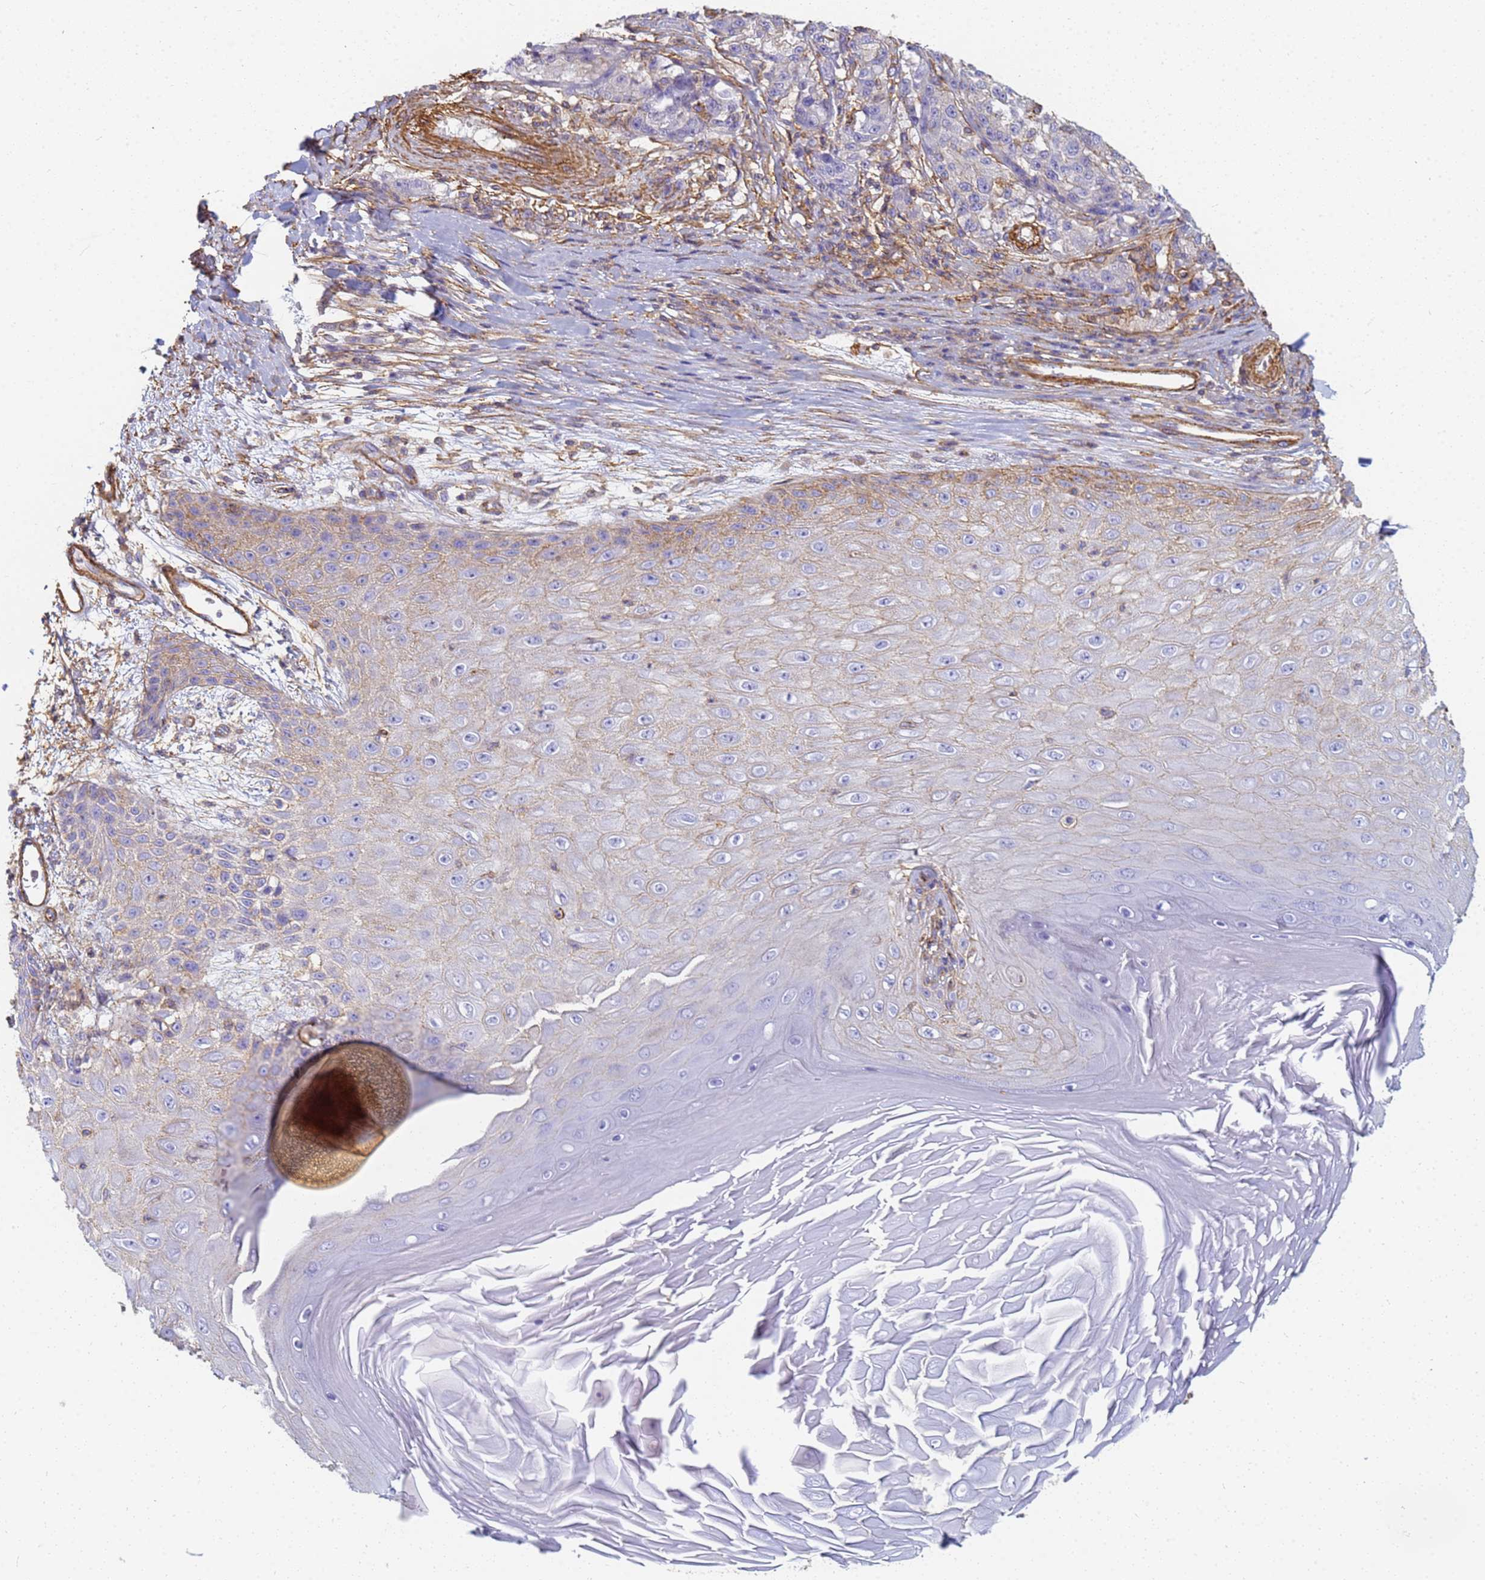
{"staining": {"intensity": "negative", "quantity": "none", "location": "none"}, "tissue": "melanoma", "cell_type": "Tumor cells", "image_type": "cancer", "snomed": [{"axis": "morphology", "description": "Malignant melanoma, NOS"}, {"axis": "topography", "description": "Skin"}], "caption": "There is no significant staining in tumor cells of malignant melanoma.", "gene": "TPM1", "patient": {"sex": "male", "age": 53}}